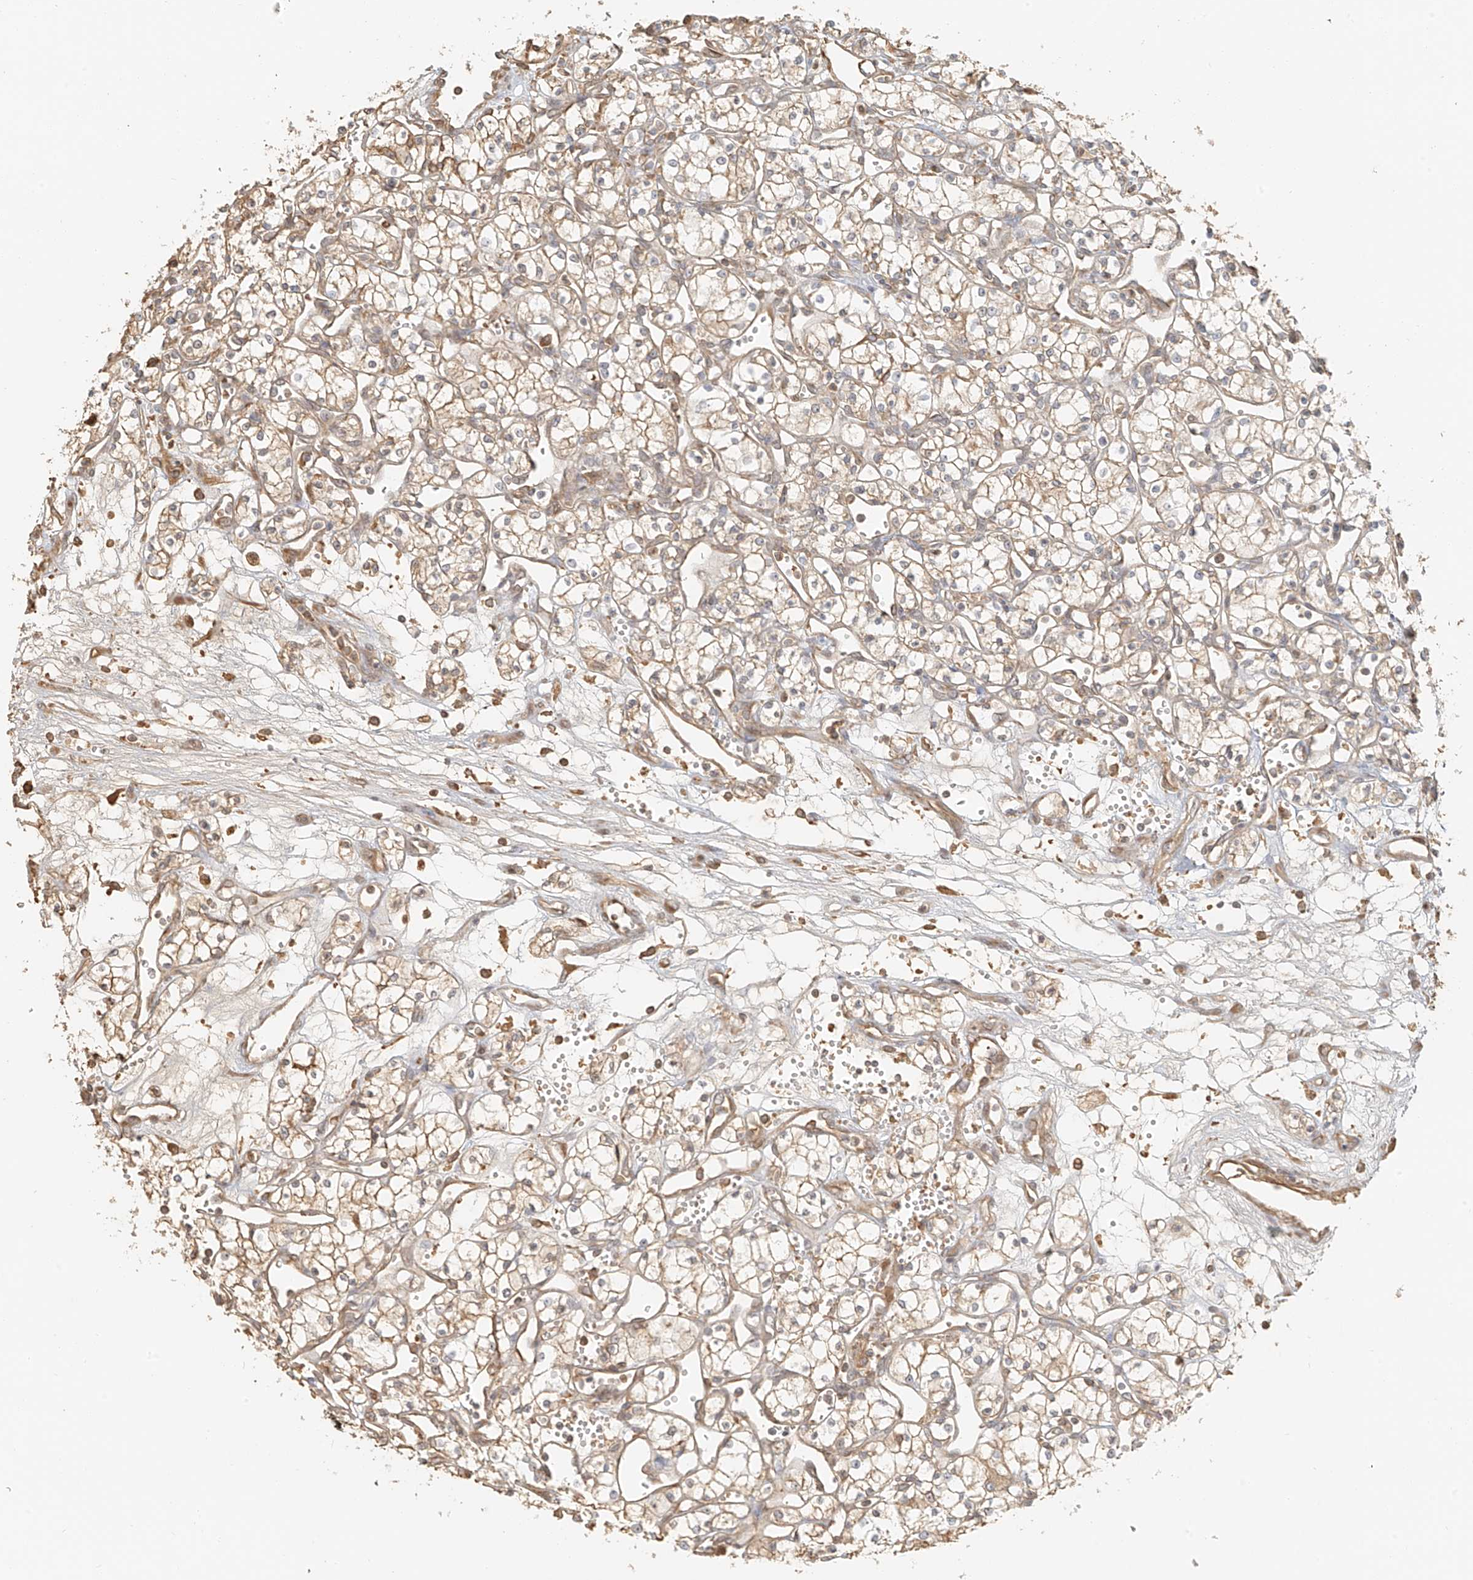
{"staining": {"intensity": "weak", "quantity": ">75%", "location": "cytoplasmic/membranous"}, "tissue": "renal cancer", "cell_type": "Tumor cells", "image_type": "cancer", "snomed": [{"axis": "morphology", "description": "Adenocarcinoma, NOS"}, {"axis": "topography", "description": "Kidney"}], "caption": "Approximately >75% of tumor cells in renal cancer (adenocarcinoma) reveal weak cytoplasmic/membranous protein positivity as visualized by brown immunohistochemical staining.", "gene": "UPK1B", "patient": {"sex": "male", "age": 59}}